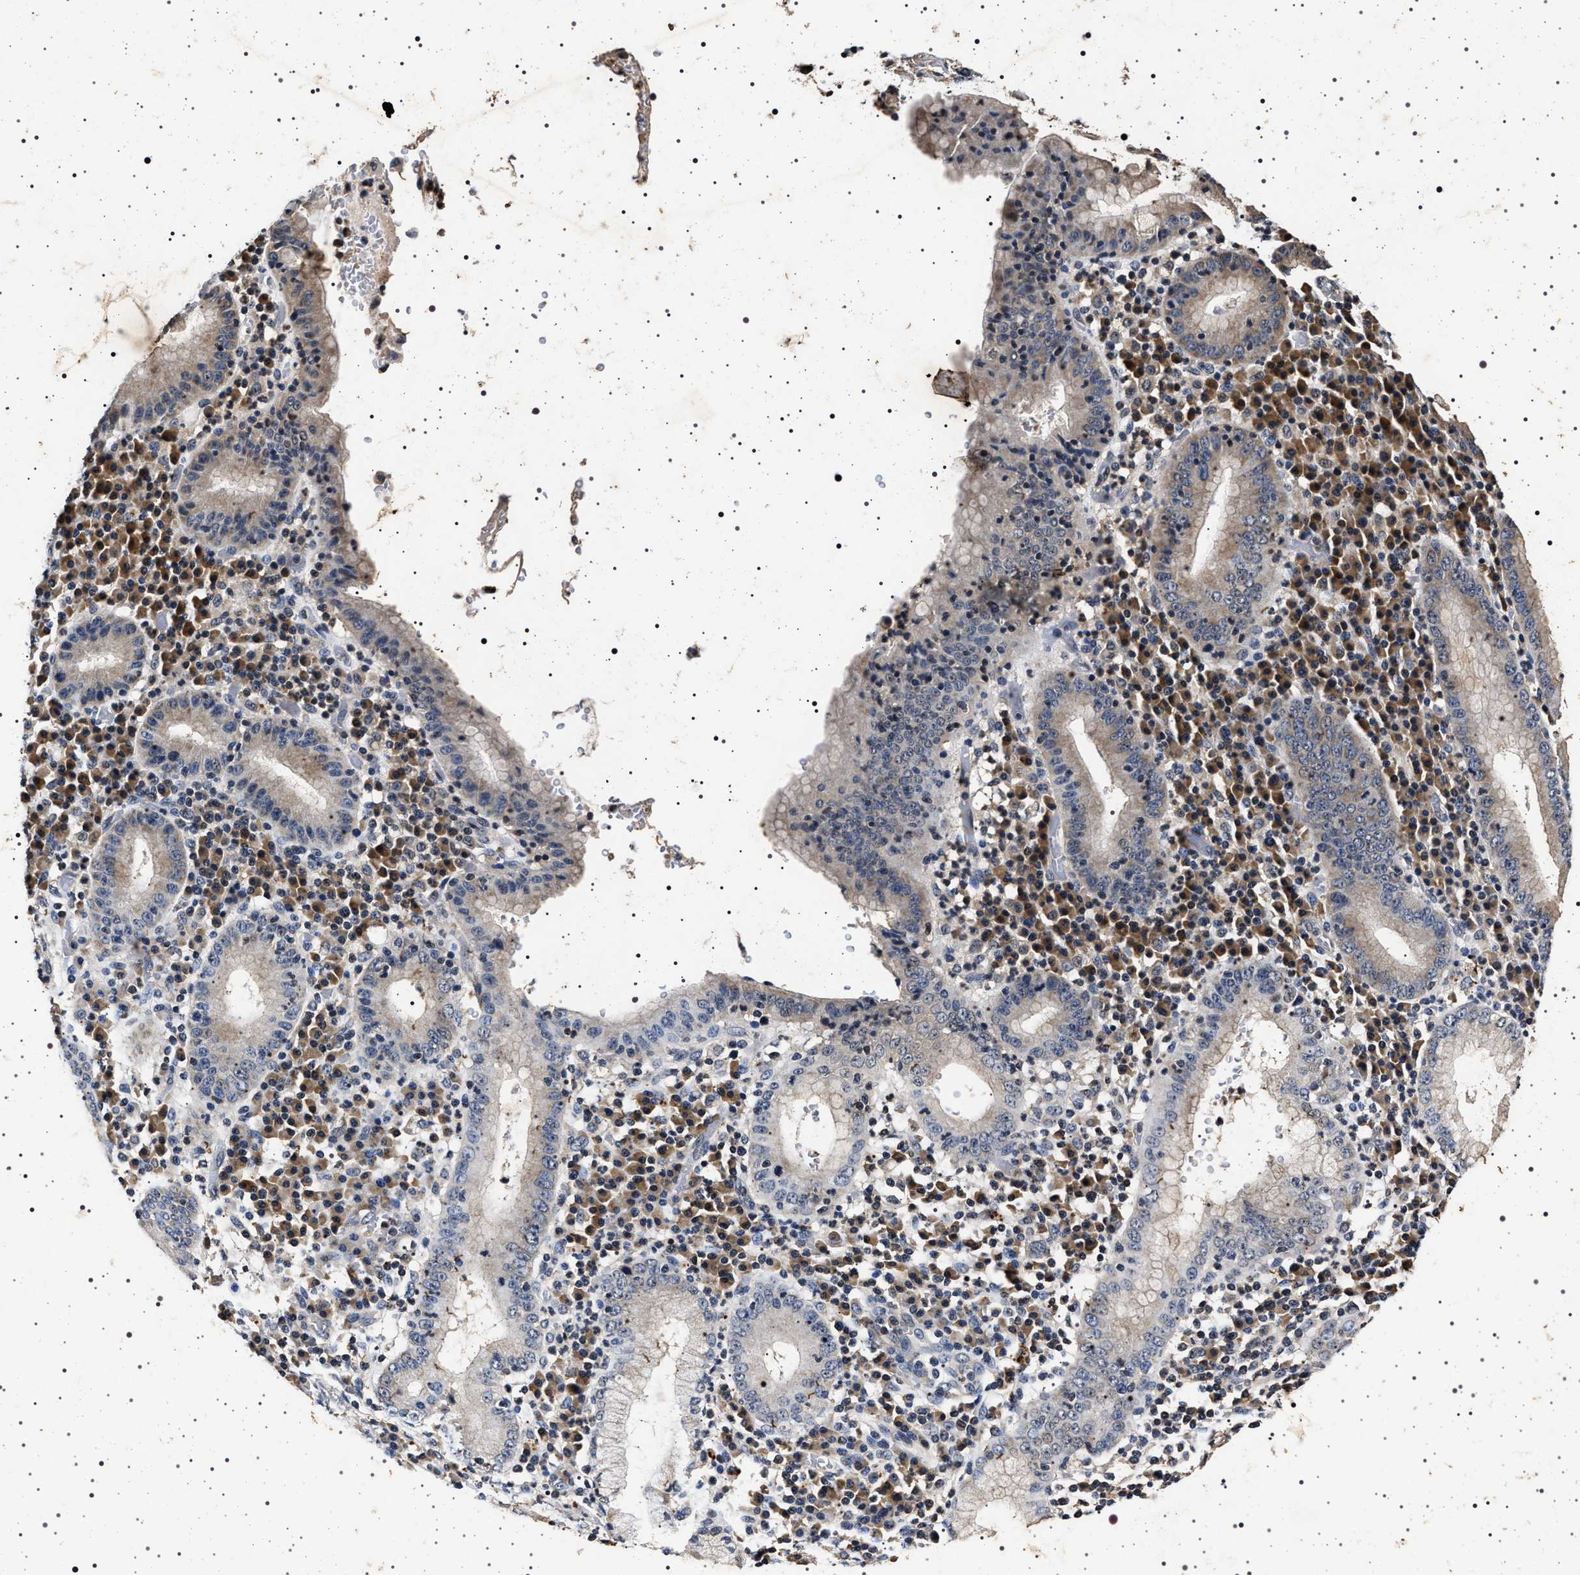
{"staining": {"intensity": "weak", "quantity": "25%-75%", "location": "cytoplasmic/membranous"}, "tissue": "stomach cancer", "cell_type": "Tumor cells", "image_type": "cancer", "snomed": [{"axis": "morphology", "description": "Adenocarcinoma, NOS"}, {"axis": "topography", "description": "Stomach"}], "caption": "A histopathology image of stomach adenocarcinoma stained for a protein displays weak cytoplasmic/membranous brown staining in tumor cells.", "gene": "CDKN1B", "patient": {"sex": "male", "age": 82}}